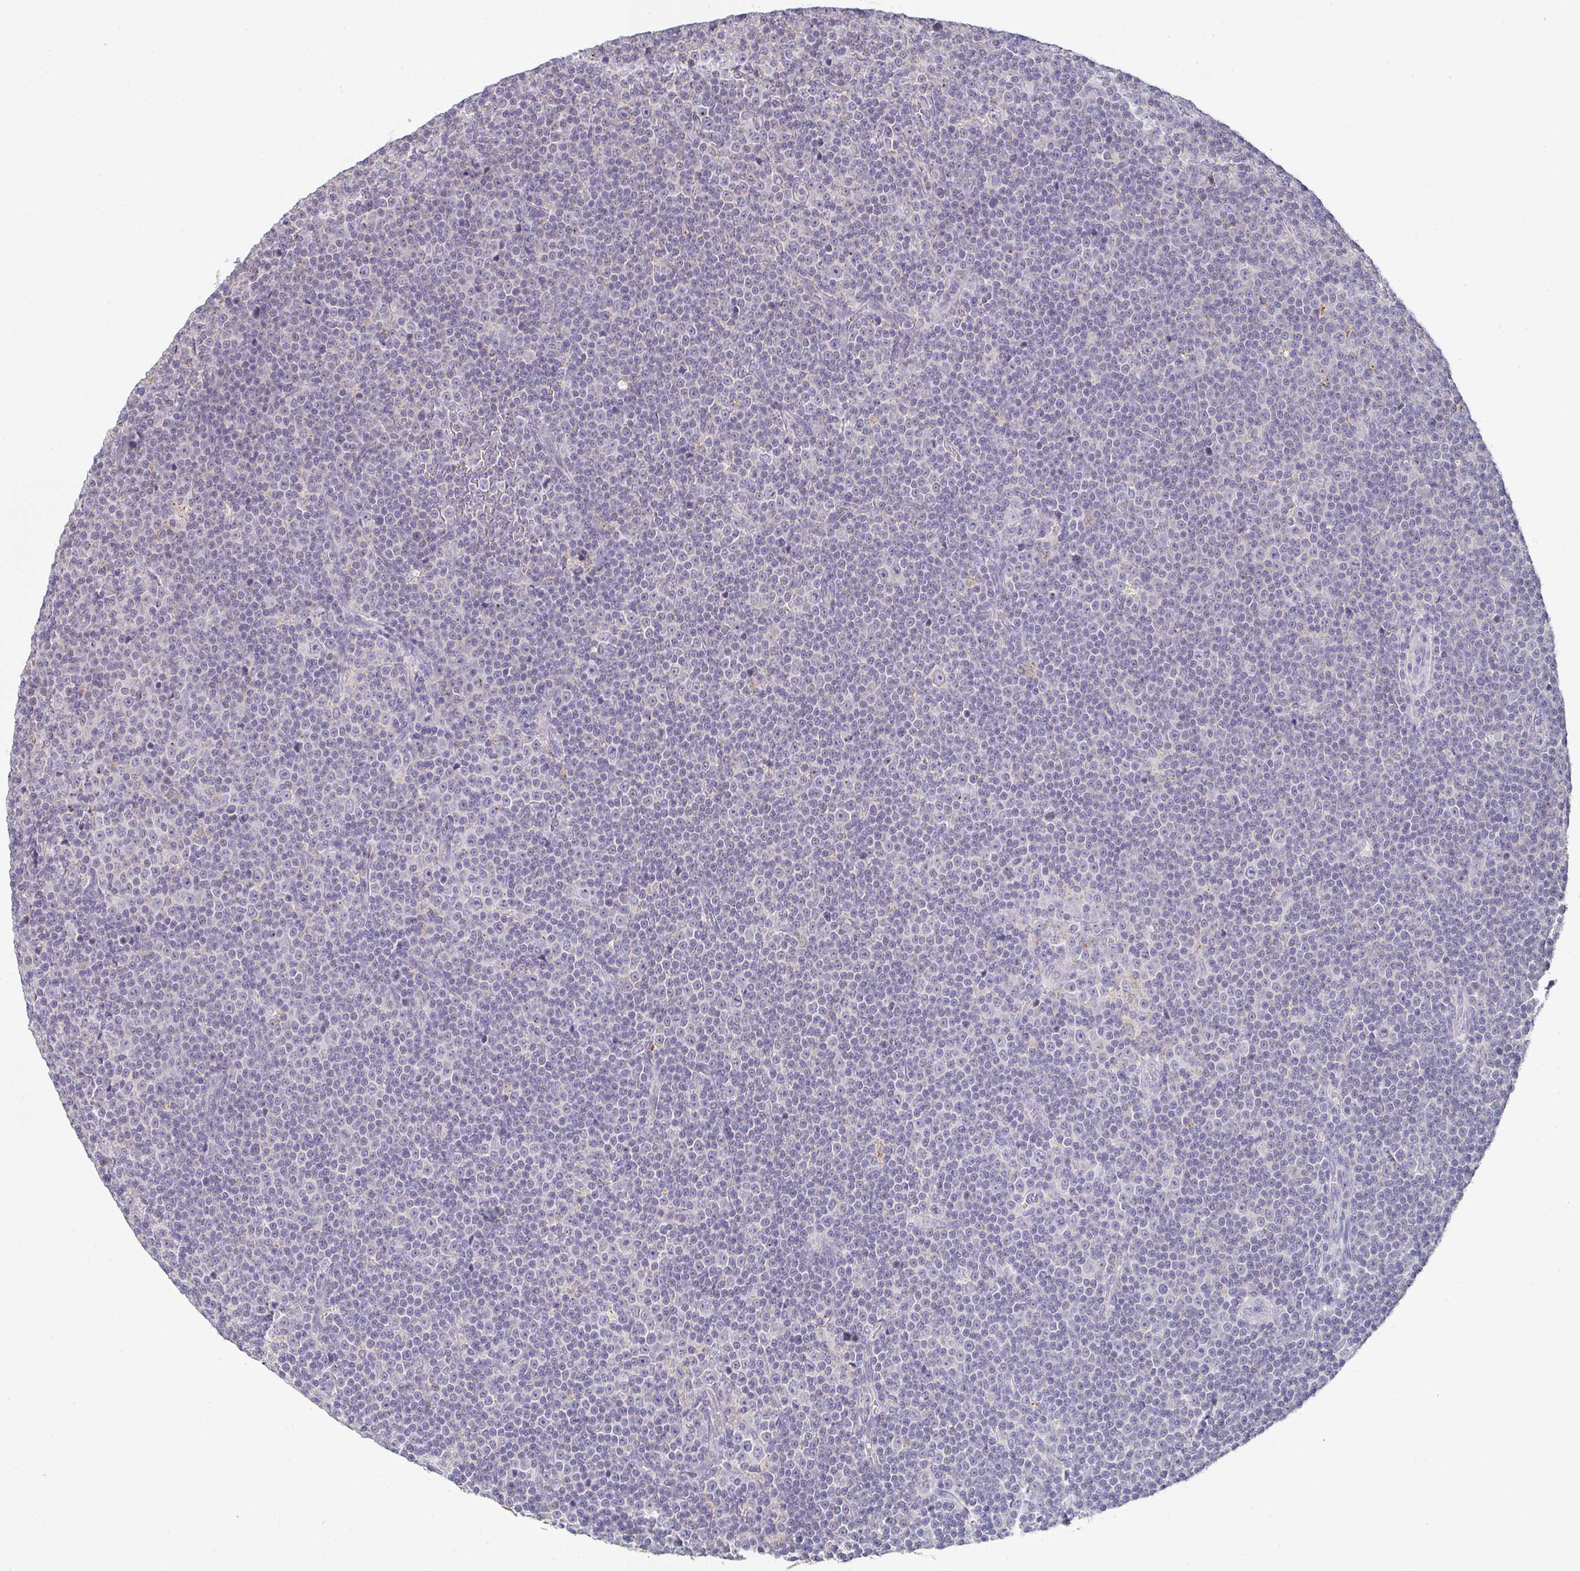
{"staining": {"intensity": "negative", "quantity": "none", "location": "none"}, "tissue": "lymphoma", "cell_type": "Tumor cells", "image_type": "cancer", "snomed": [{"axis": "morphology", "description": "Malignant lymphoma, non-Hodgkin's type, Low grade"}, {"axis": "topography", "description": "Lymph node"}], "caption": "Immunohistochemistry (IHC) photomicrograph of human lymphoma stained for a protein (brown), which shows no staining in tumor cells.", "gene": "CHMP5", "patient": {"sex": "female", "age": 67}}